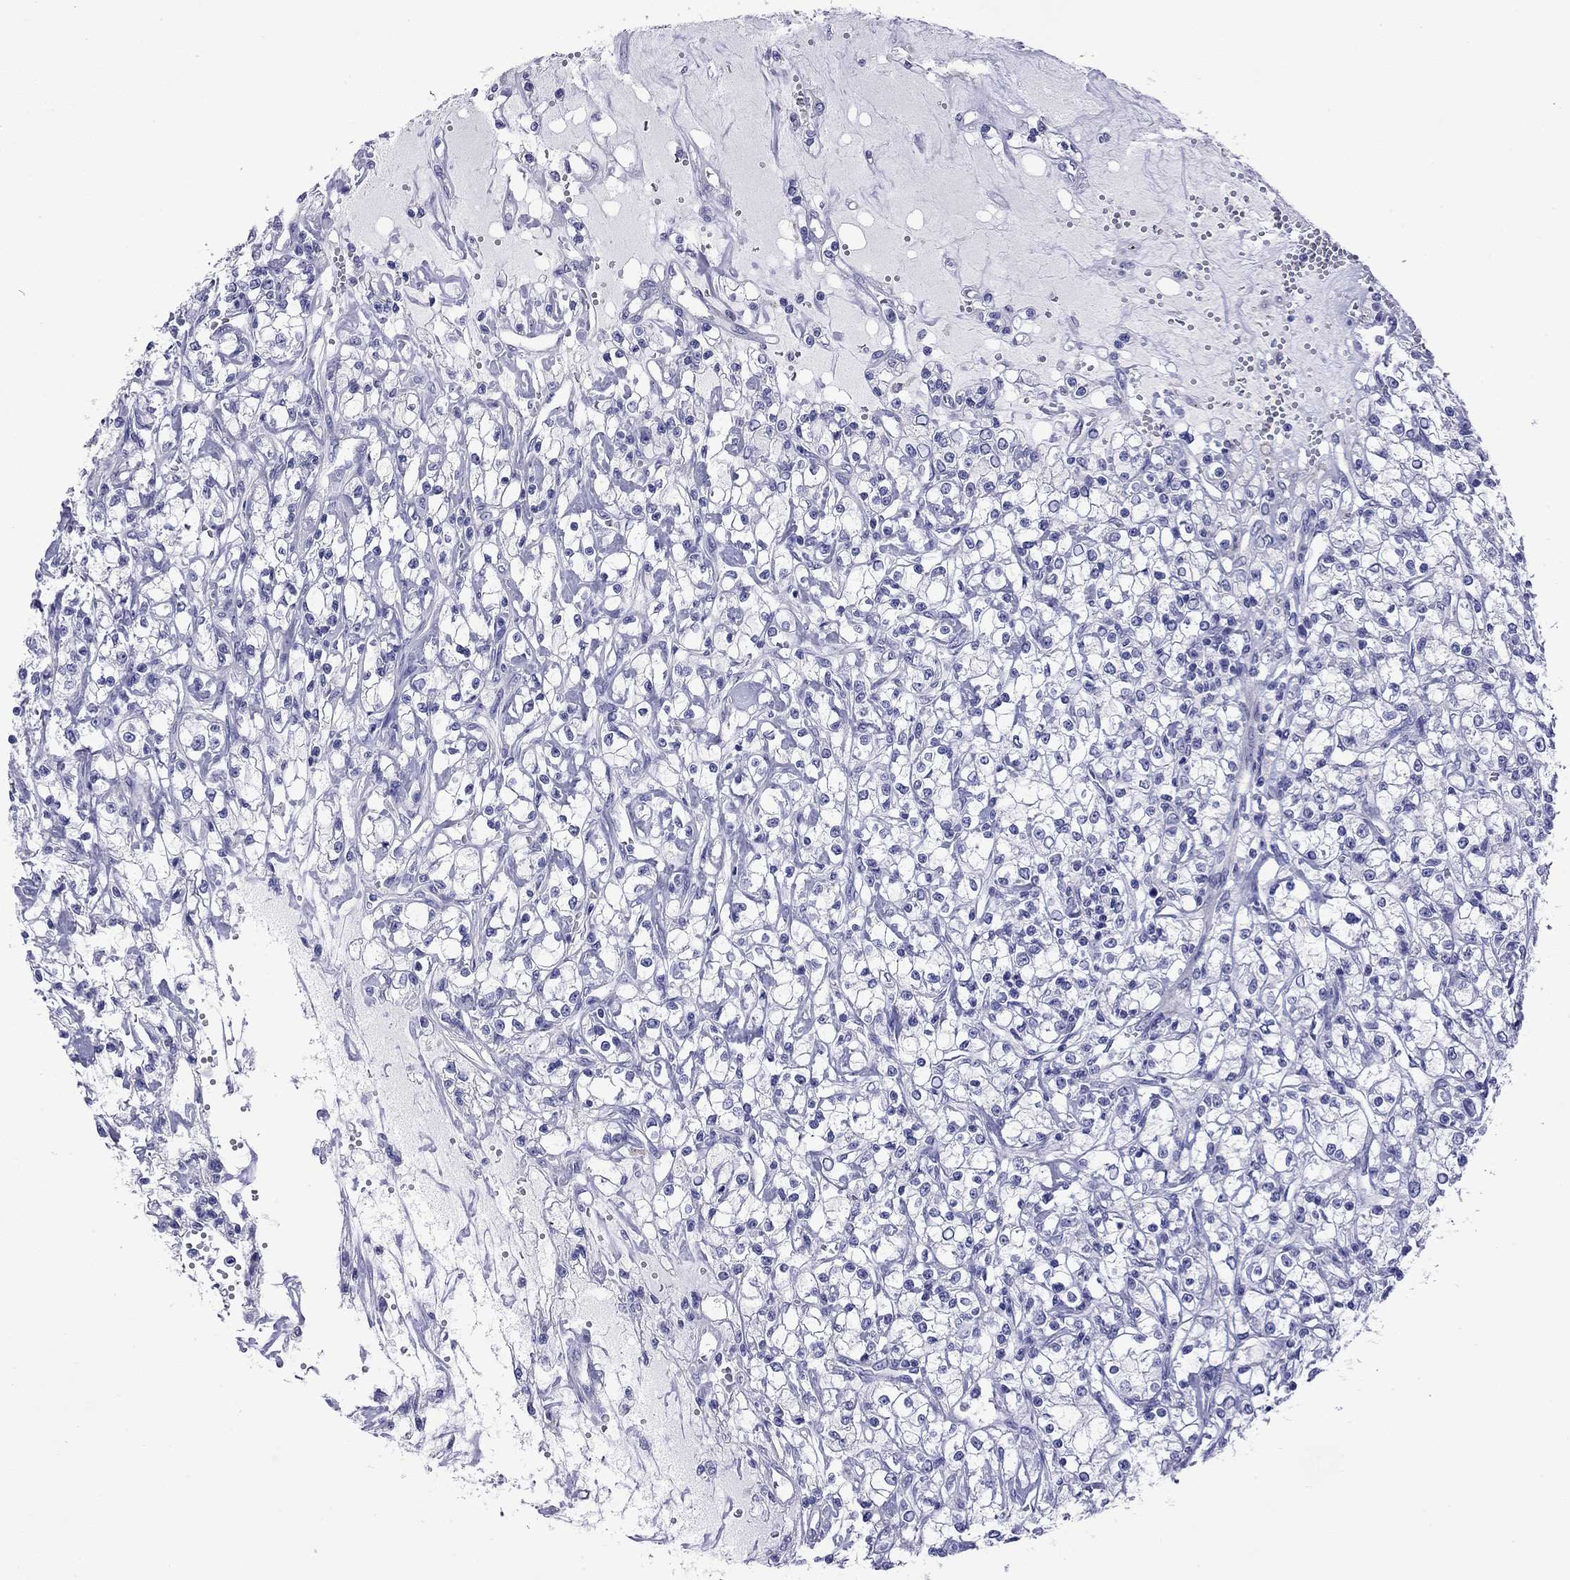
{"staining": {"intensity": "negative", "quantity": "none", "location": "none"}, "tissue": "renal cancer", "cell_type": "Tumor cells", "image_type": "cancer", "snomed": [{"axis": "morphology", "description": "Adenocarcinoma, NOS"}, {"axis": "topography", "description": "Kidney"}], "caption": "Histopathology image shows no significant protein positivity in tumor cells of adenocarcinoma (renal).", "gene": "KIAA2012", "patient": {"sex": "female", "age": 59}}